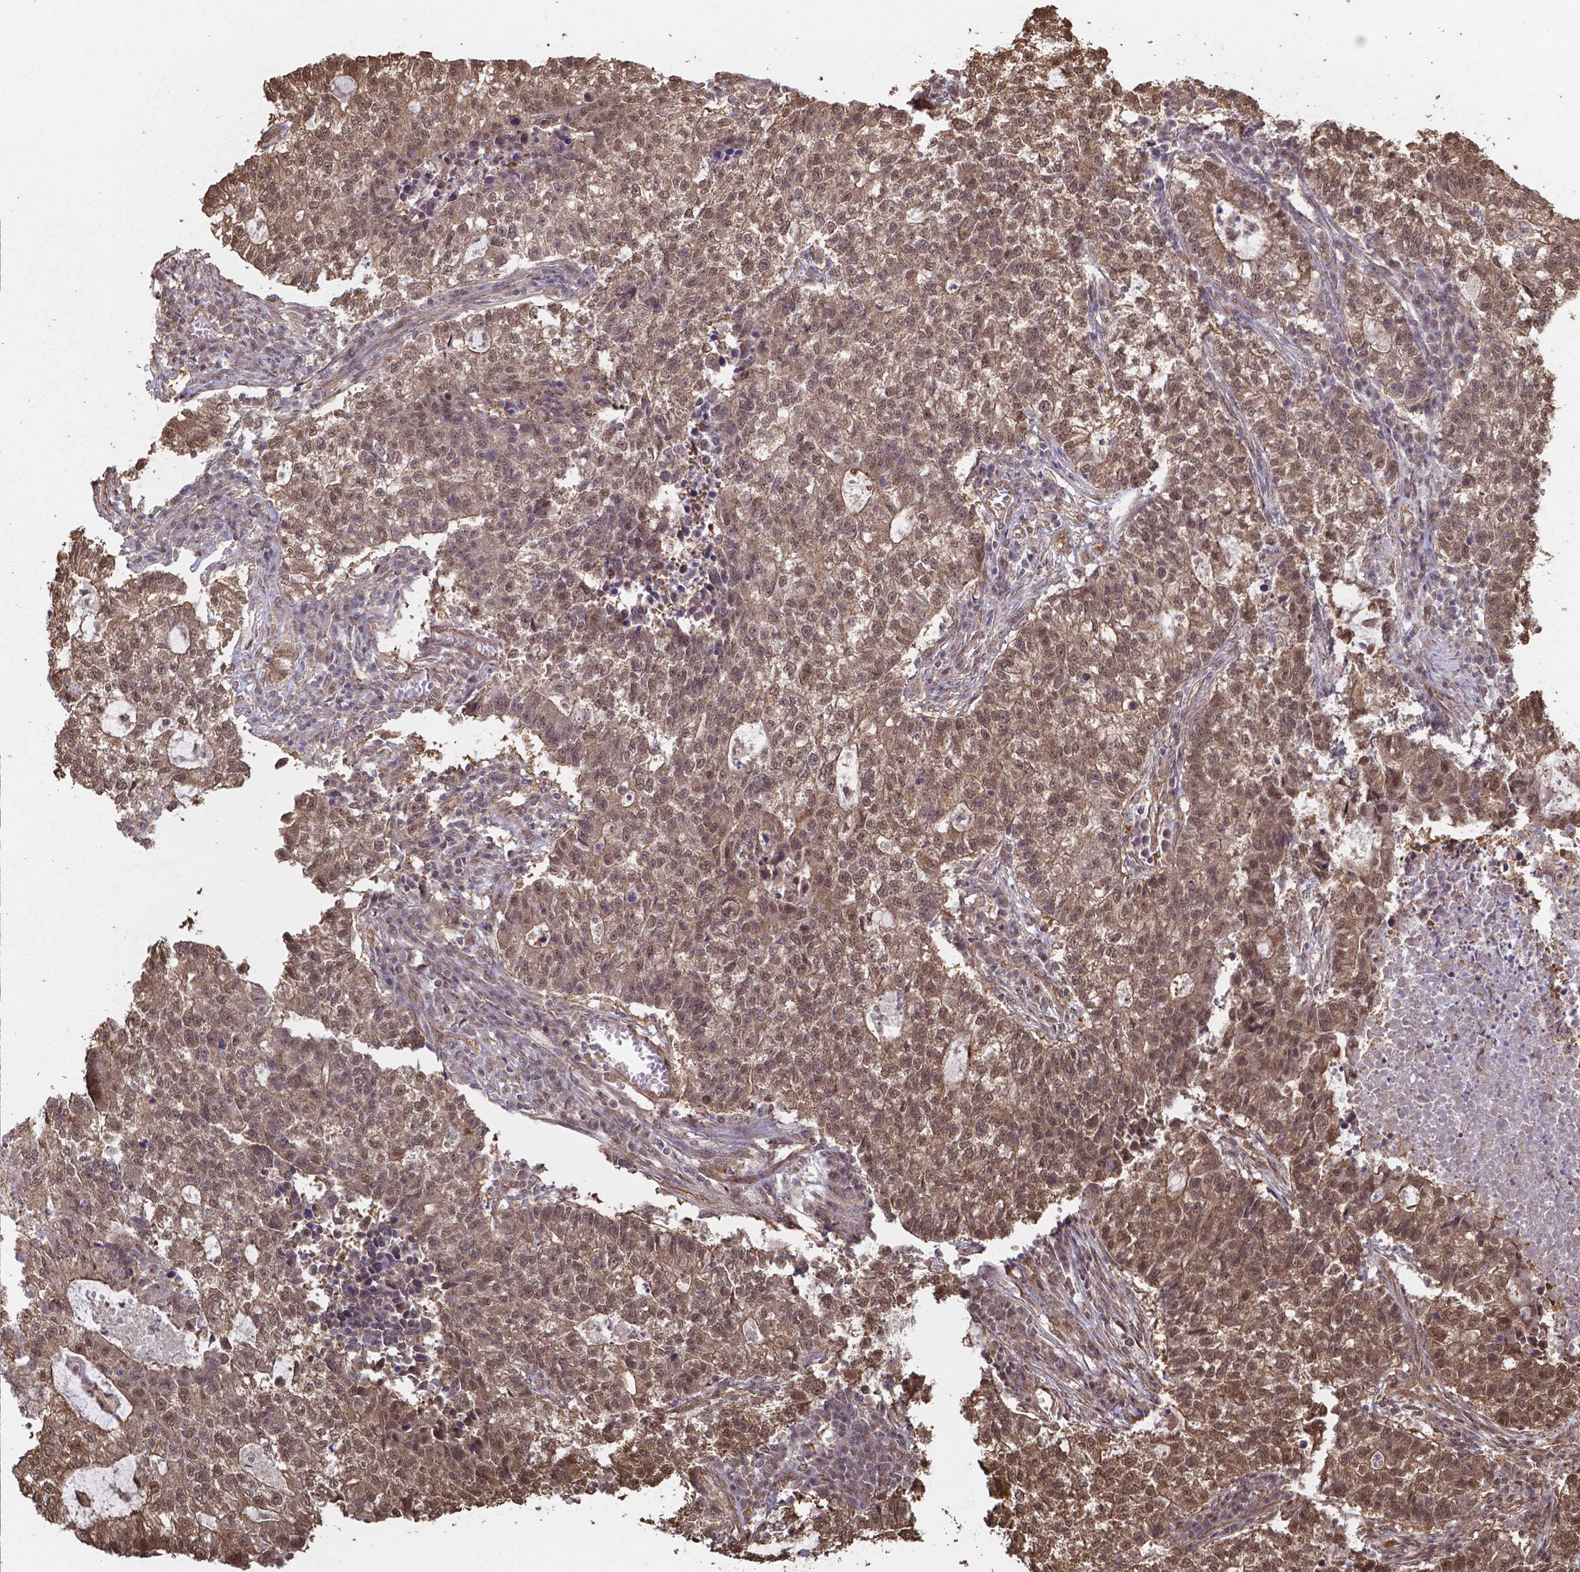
{"staining": {"intensity": "moderate", "quantity": ">75%", "location": "cytoplasmic/membranous,nuclear"}, "tissue": "lung cancer", "cell_type": "Tumor cells", "image_type": "cancer", "snomed": [{"axis": "morphology", "description": "Adenocarcinoma, NOS"}, {"axis": "topography", "description": "Lung"}], "caption": "About >75% of tumor cells in human lung adenocarcinoma reveal moderate cytoplasmic/membranous and nuclear protein staining as visualized by brown immunohistochemical staining.", "gene": "CHP2", "patient": {"sex": "male", "age": 57}}